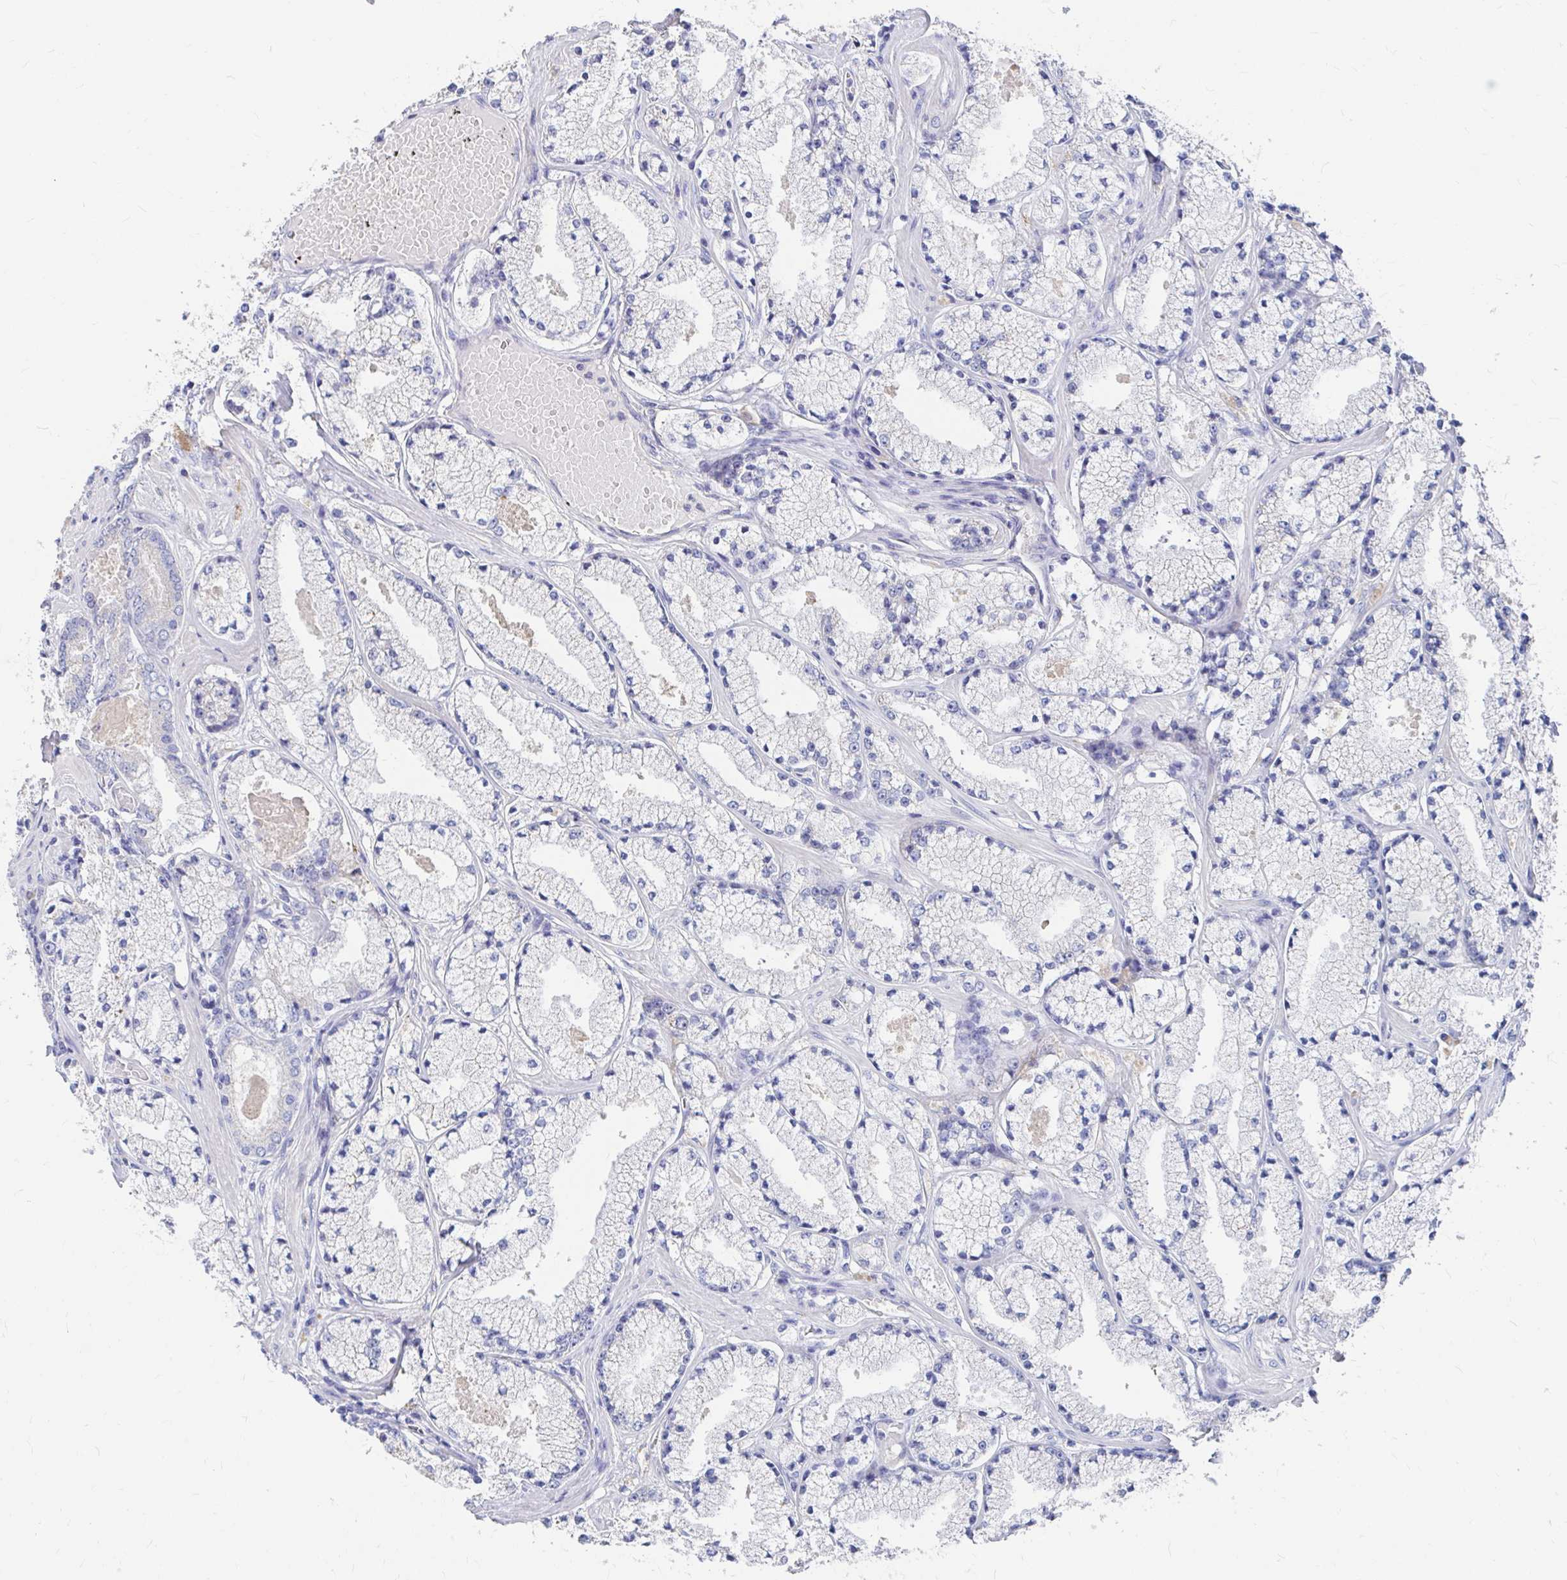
{"staining": {"intensity": "negative", "quantity": "none", "location": "none"}, "tissue": "prostate cancer", "cell_type": "Tumor cells", "image_type": "cancer", "snomed": [{"axis": "morphology", "description": "Adenocarcinoma, High grade"}, {"axis": "topography", "description": "Prostate"}], "caption": "The micrograph demonstrates no significant staining in tumor cells of prostate high-grade adenocarcinoma.", "gene": "LAMC3", "patient": {"sex": "male", "age": 63}}